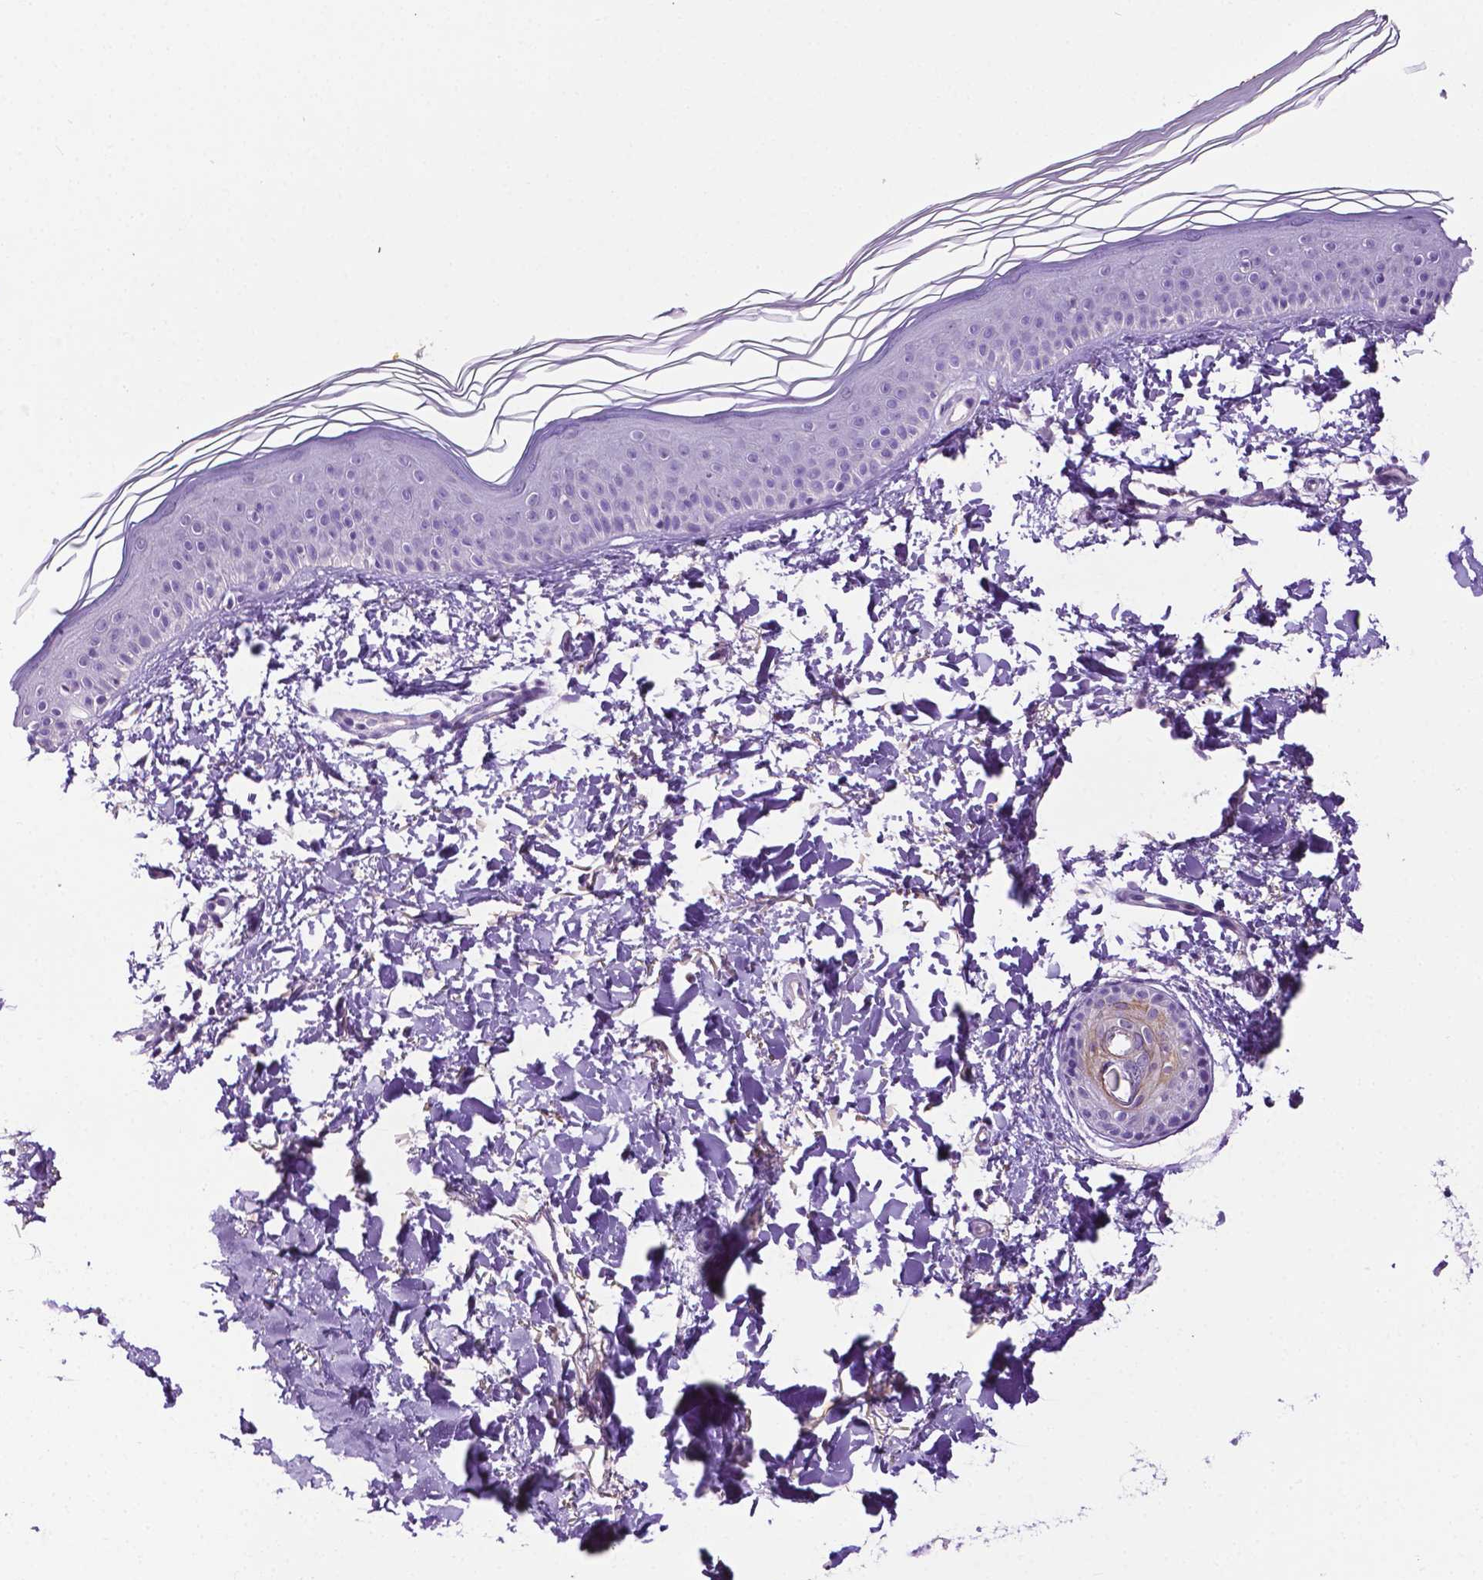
{"staining": {"intensity": "negative", "quantity": "none", "location": "none"}, "tissue": "skin", "cell_type": "Fibroblasts", "image_type": "normal", "snomed": [{"axis": "morphology", "description": "Normal tissue, NOS"}, {"axis": "topography", "description": "Skin"}], "caption": "High magnification brightfield microscopy of normal skin stained with DAB (brown) and counterstained with hematoxylin (blue): fibroblasts show no significant expression.", "gene": "MMP27", "patient": {"sex": "female", "age": 62}}